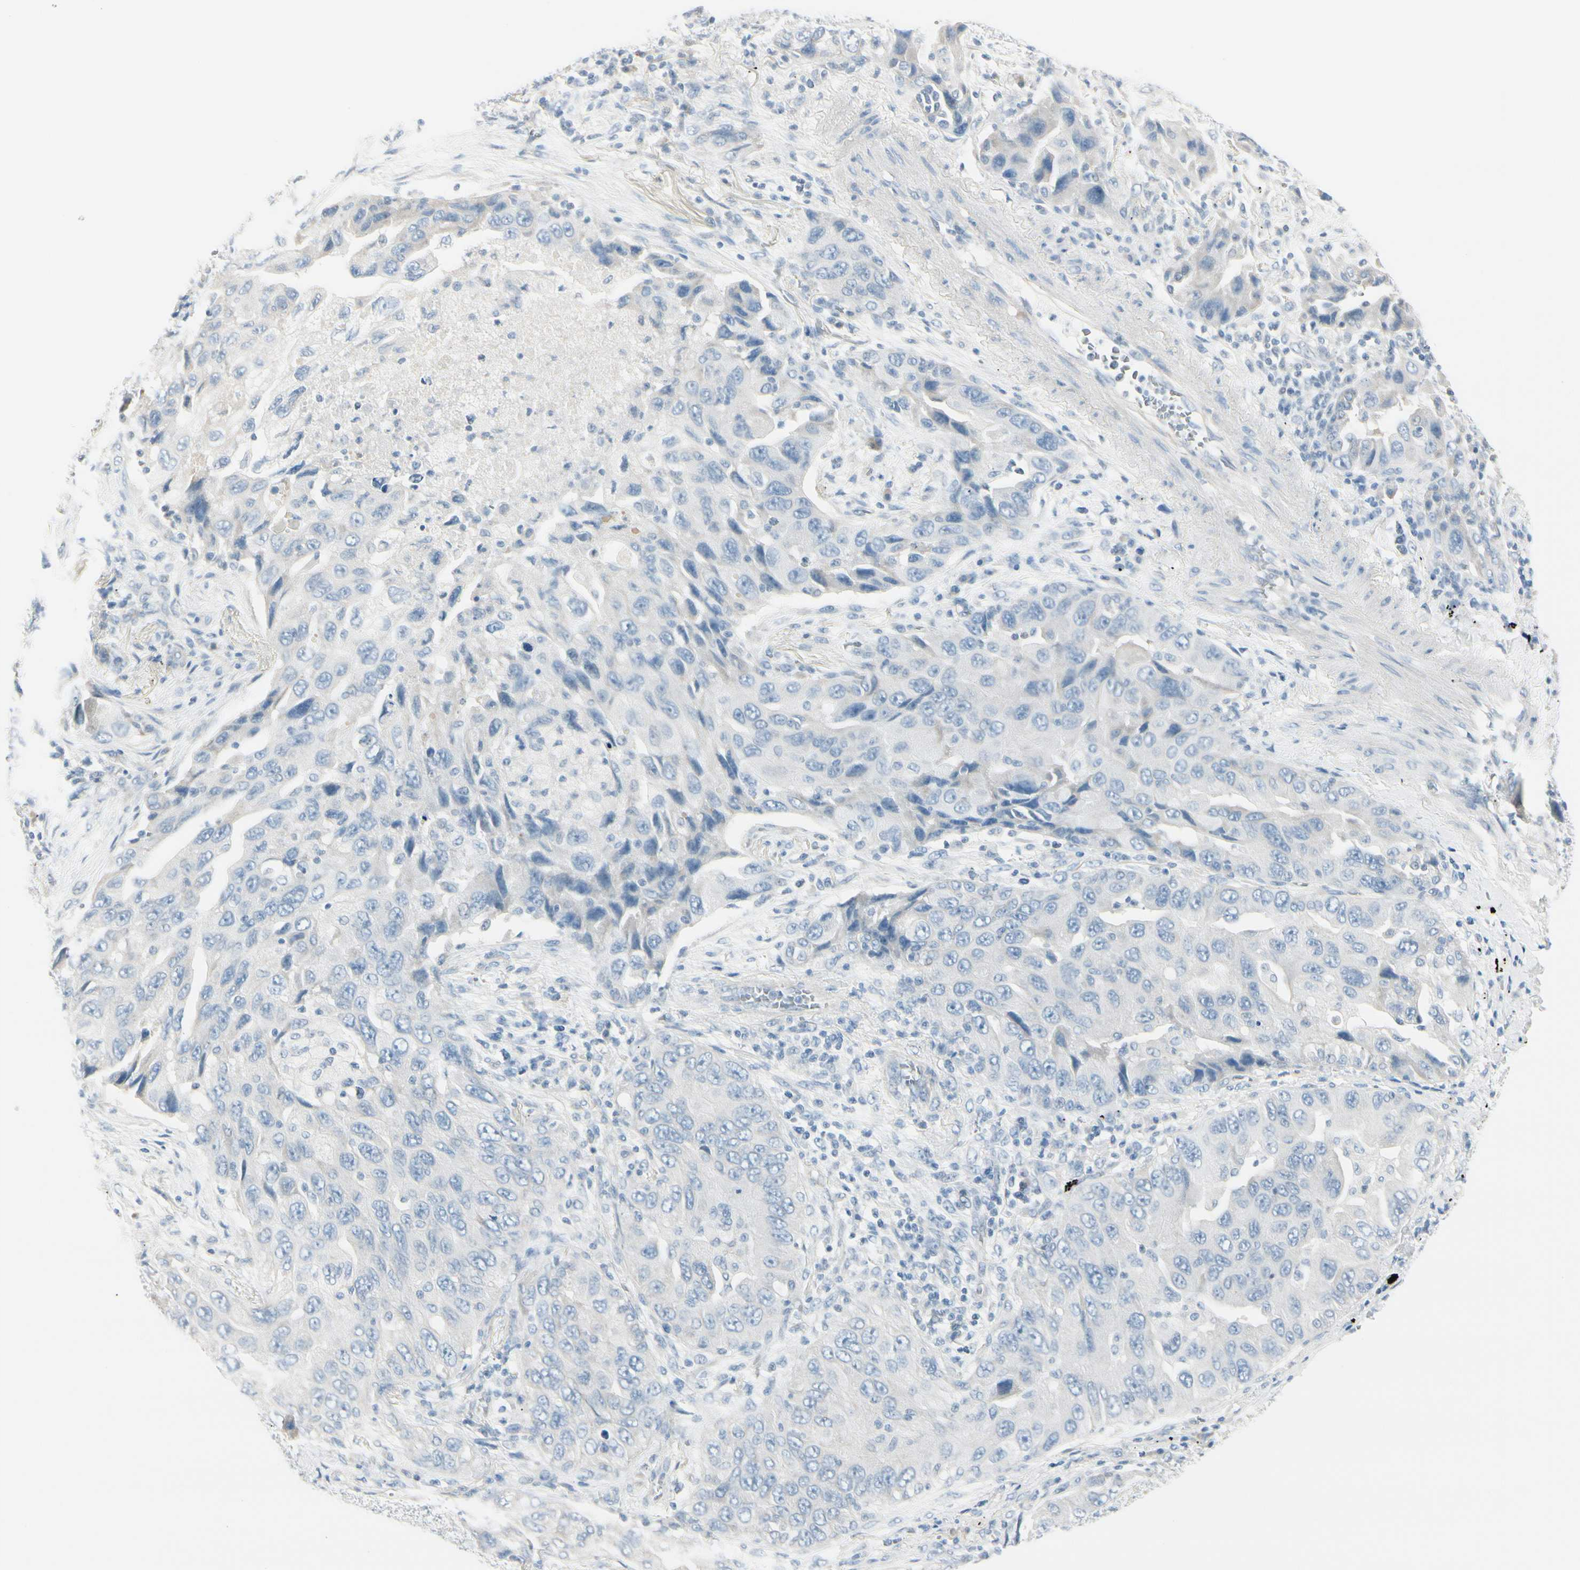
{"staining": {"intensity": "negative", "quantity": "none", "location": "none"}, "tissue": "lung cancer", "cell_type": "Tumor cells", "image_type": "cancer", "snomed": [{"axis": "morphology", "description": "Adenocarcinoma, NOS"}, {"axis": "topography", "description": "Lung"}], "caption": "Lung adenocarcinoma was stained to show a protein in brown. There is no significant expression in tumor cells.", "gene": "CDHR5", "patient": {"sex": "female", "age": 65}}